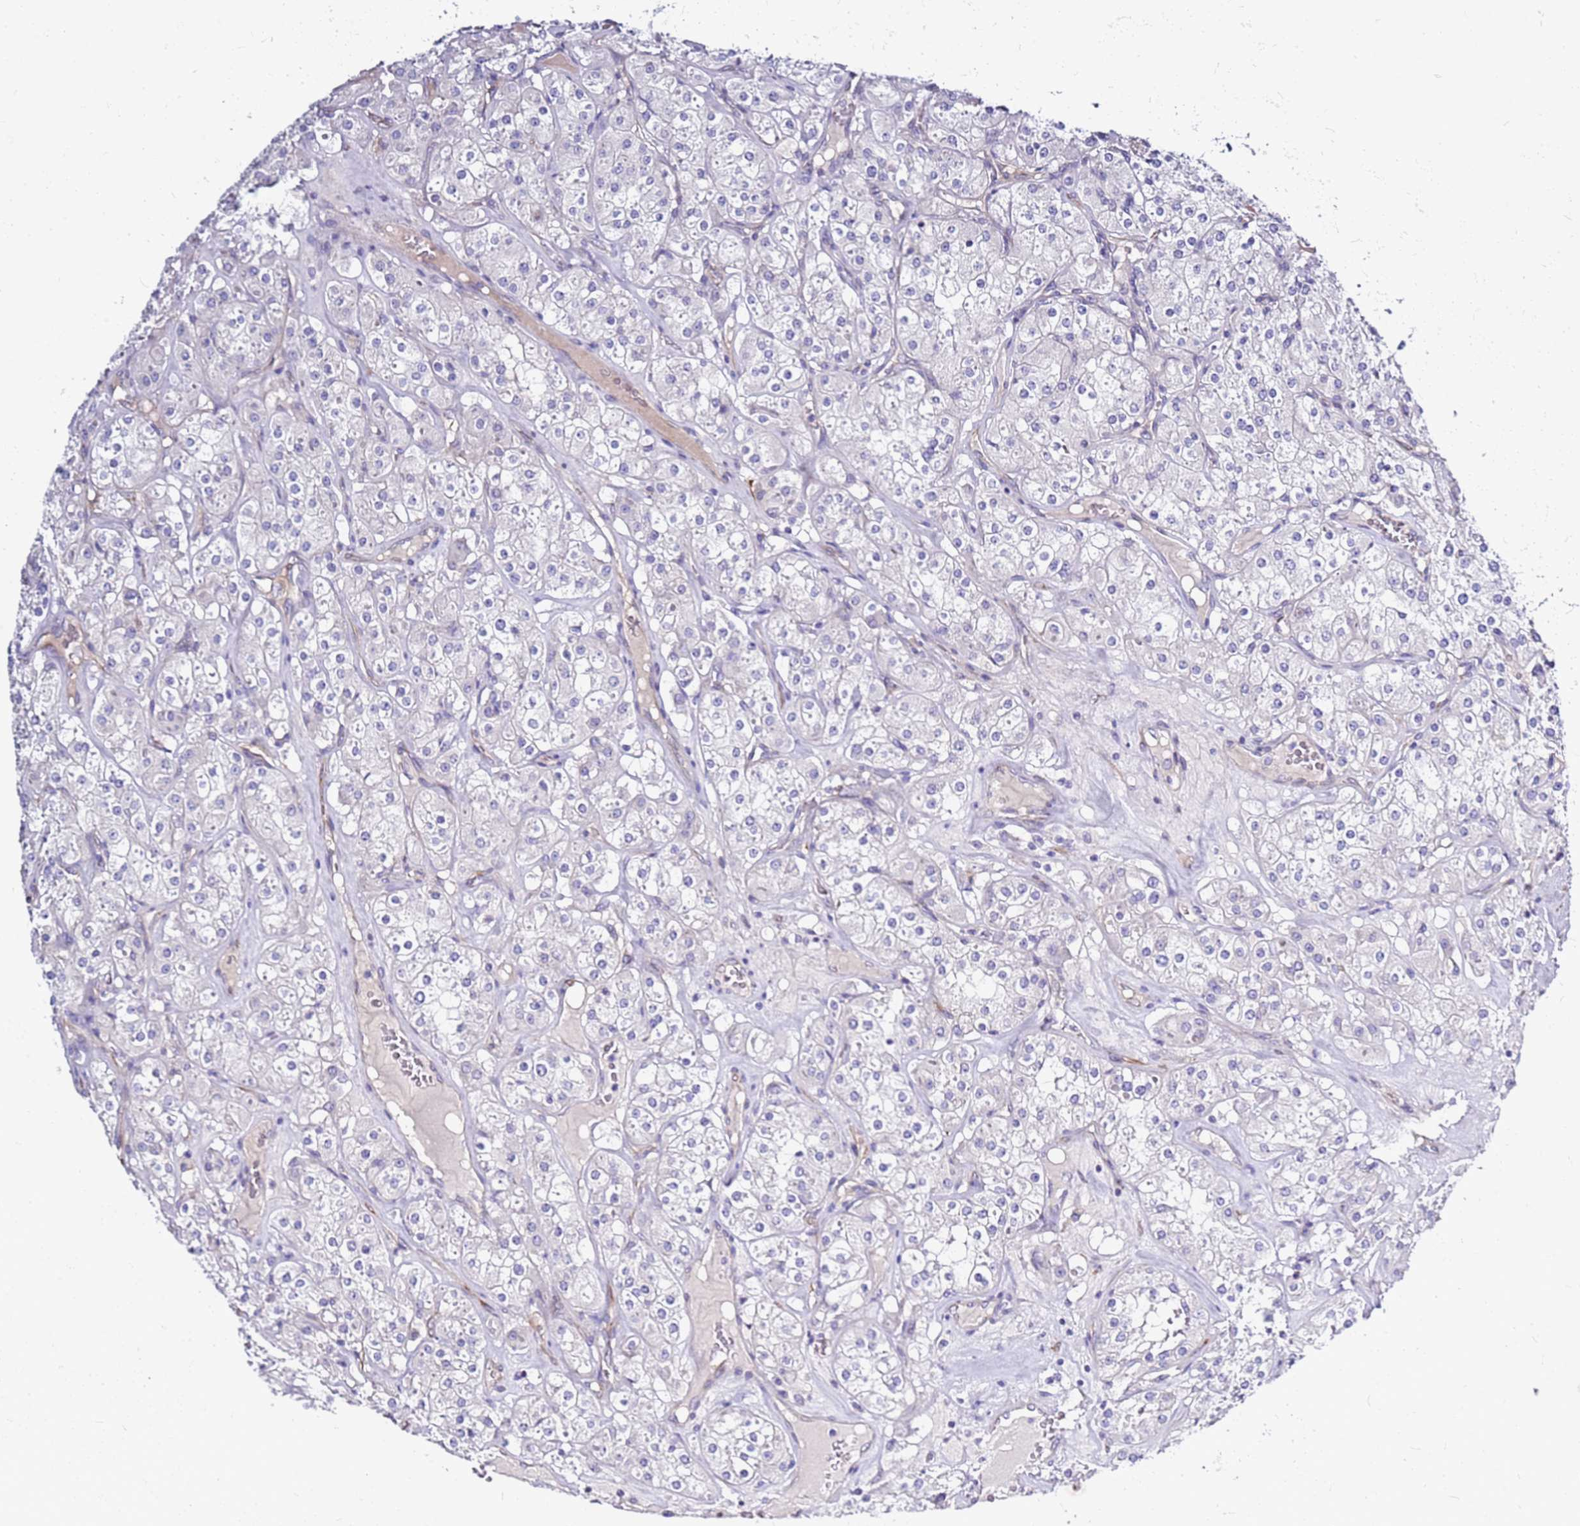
{"staining": {"intensity": "negative", "quantity": "none", "location": "none"}, "tissue": "renal cancer", "cell_type": "Tumor cells", "image_type": "cancer", "snomed": [{"axis": "morphology", "description": "Adenocarcinoma, NOS"}, {"axis": "topography", "description": "Kidney"}], "caption": "IHC micrograph of neoplastic tissue: human renal cancer (adenocarcinoma) stained with DAB (3,3'-diaminobenzidine) demonstrates no significant protein staining in tumor cells.", "gene": "CASD1", "patient": {"sex": "male", "age": 77}}